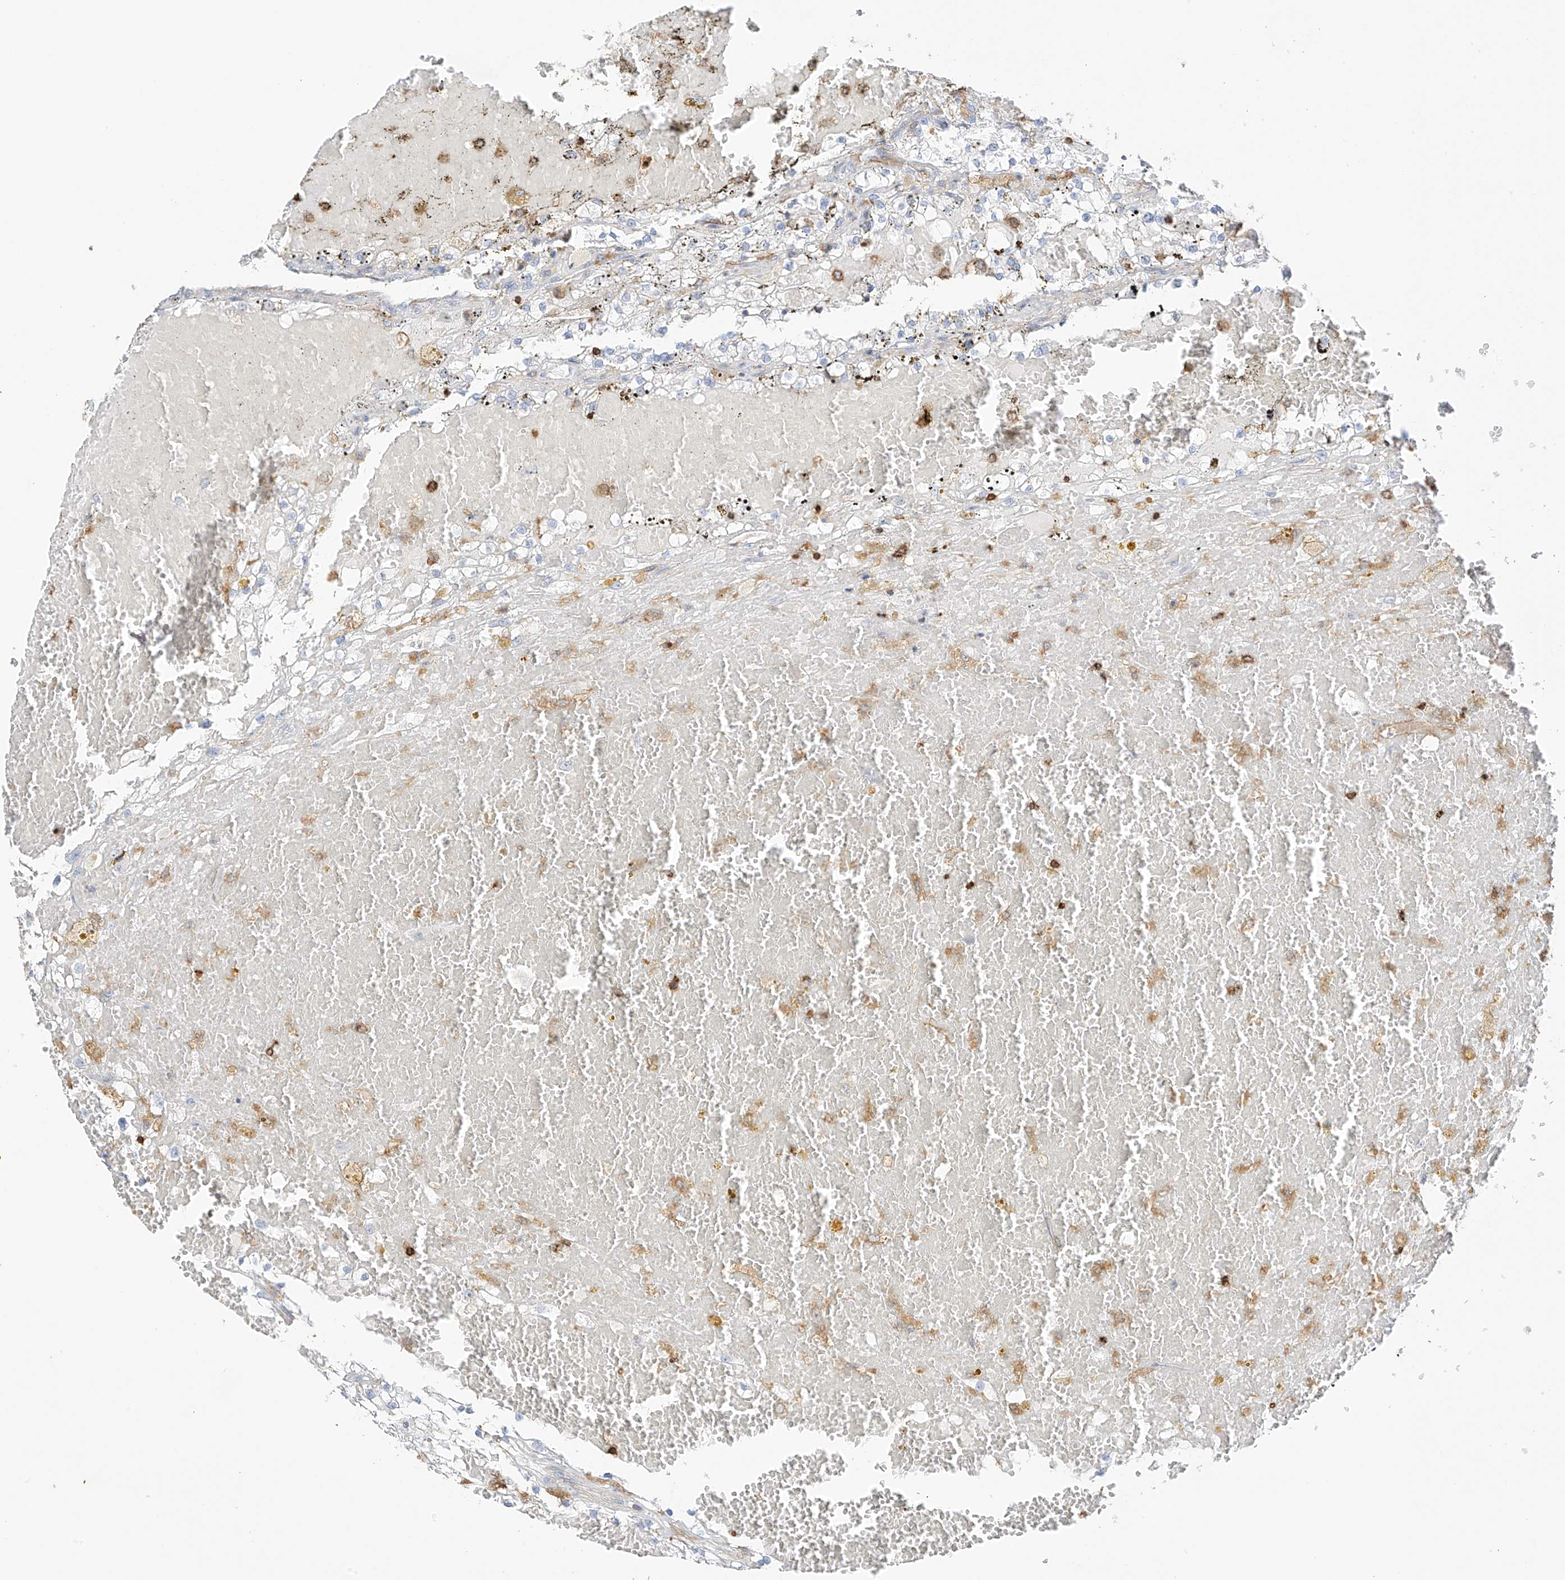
{"staining": {"intensity": "negative", "quantity": "none", "location": "none"}, "tissue": "renal cancer", "cell_type": "Tumor cells", "image_type": "cancer", "snomed": [{"axis": "morphology", "description": "Normal tissue, NOS"}, {"axis": "morphology", "description": "Adenocarcinoma, NOS"}, {"axis": "topography", "description": "Kidney"}], "caption": "IHC micrograph of neoplastic tissue: renal adenocarcinoma stained with DAB (3,3'-diaminobenzidine) displays no significant protein expression in tumor cells. Brightfield microscopy of immunohistochemistry (IHC) stained with DAB (3,3'-diaminobenzidine) (brown) and hematoxylin (blue), captured at high magnification.", "gene": "ARHGAP25", "patient": {"sex": "male", "age": 68}}